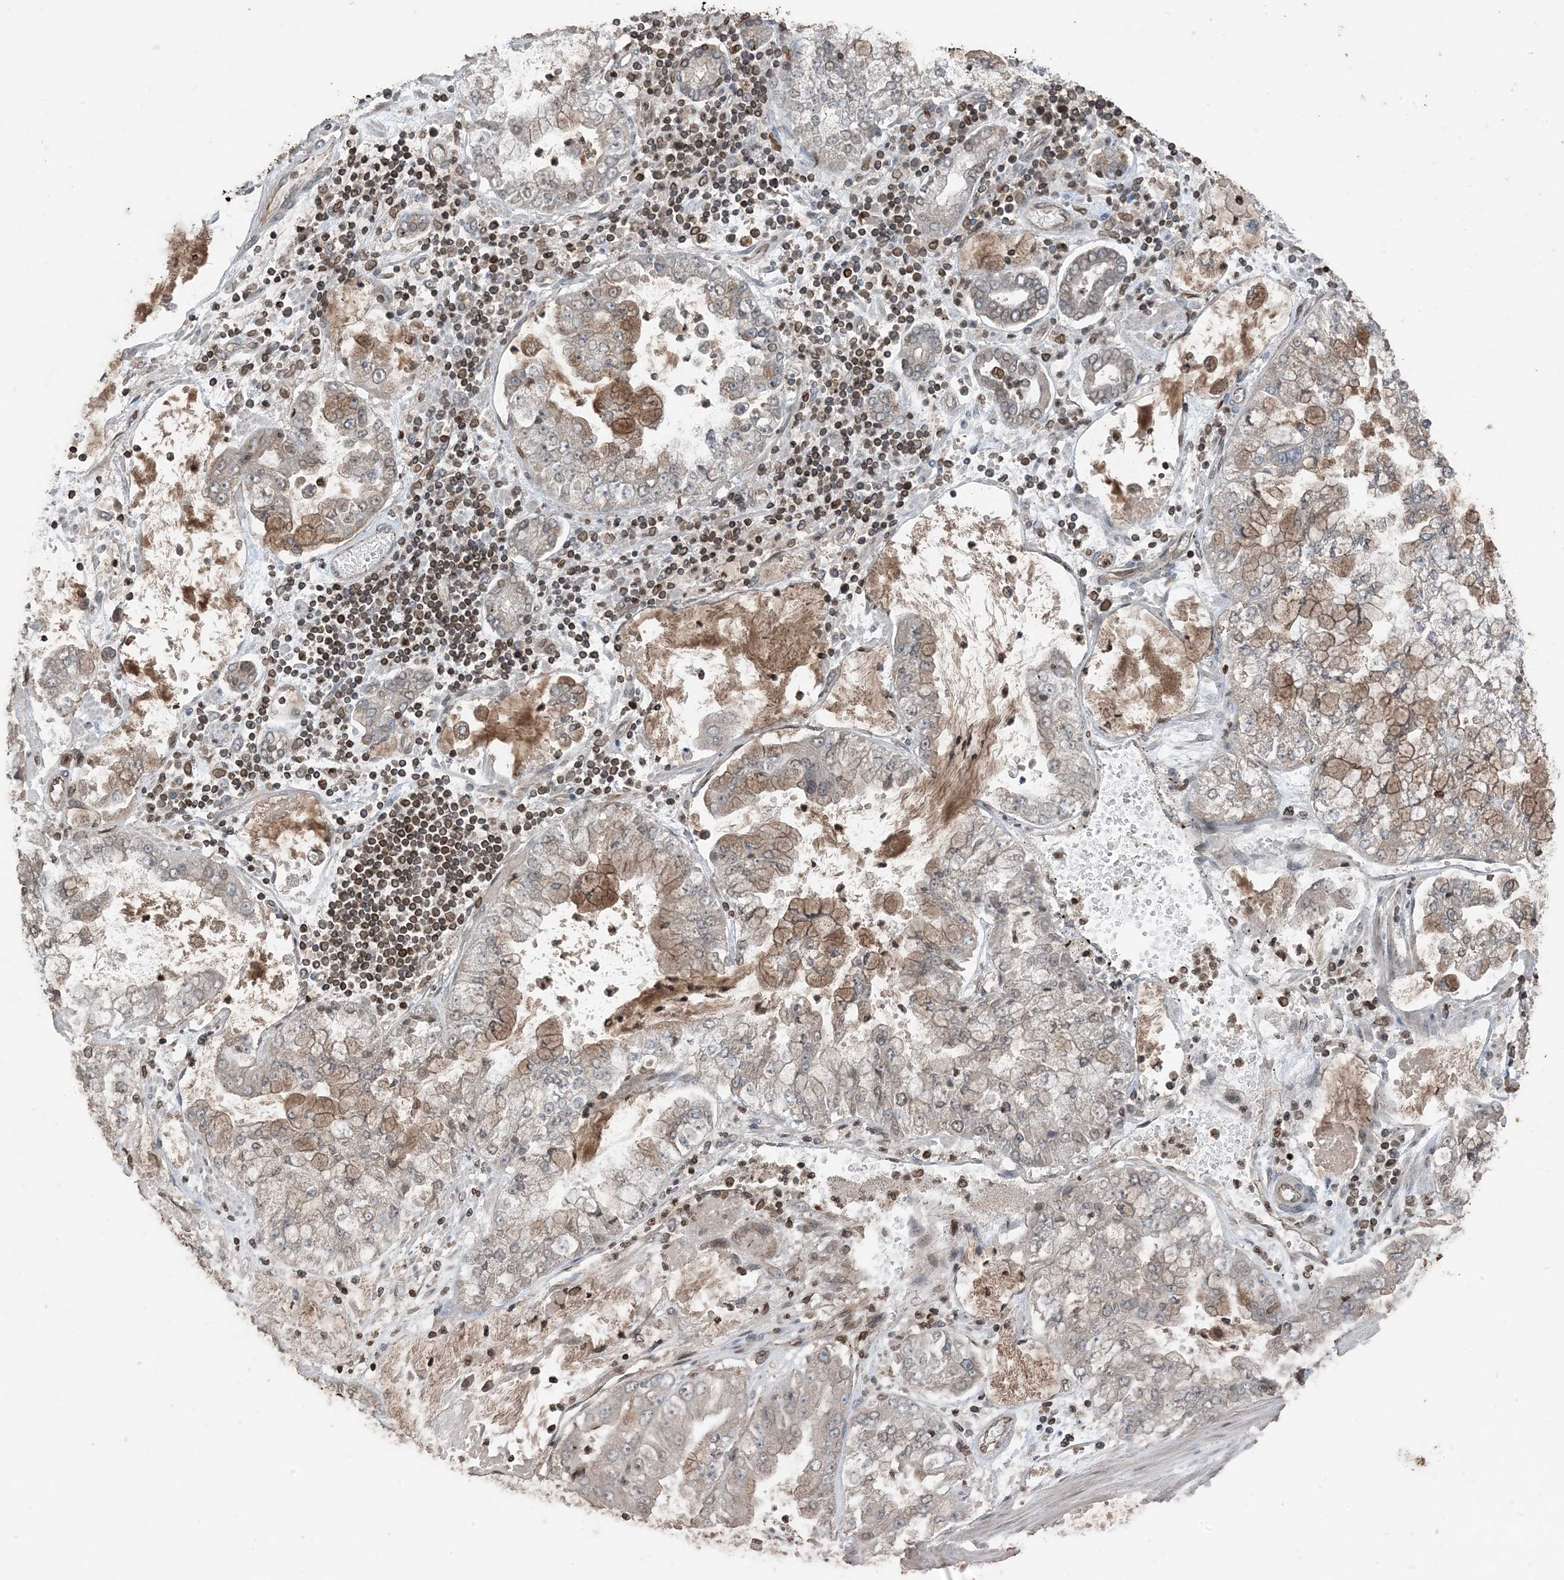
{"staining": {"intensity": "moderate", "quantity": "25%-75%", "location": "cytoplasmic/membranous"}, "tissue": "stomach cancer", "cell_type": "Tumor cells", "image_type": "cancer", "snomed": [{"axis": "morphology", "description": "Adenocarcinoma, NOS"}, {"axis": "topography", "description": "Stomach"}], "caption": "About 25%-75% of tumor cells in human adenocarcinoma (stomach) reveal moderate cytoplasmic/membranous protein positivity as visualized by brown immunohistochemical staining.", "gene": "ZFAND2B", "patient": {"sex": "male", "age": 76}}